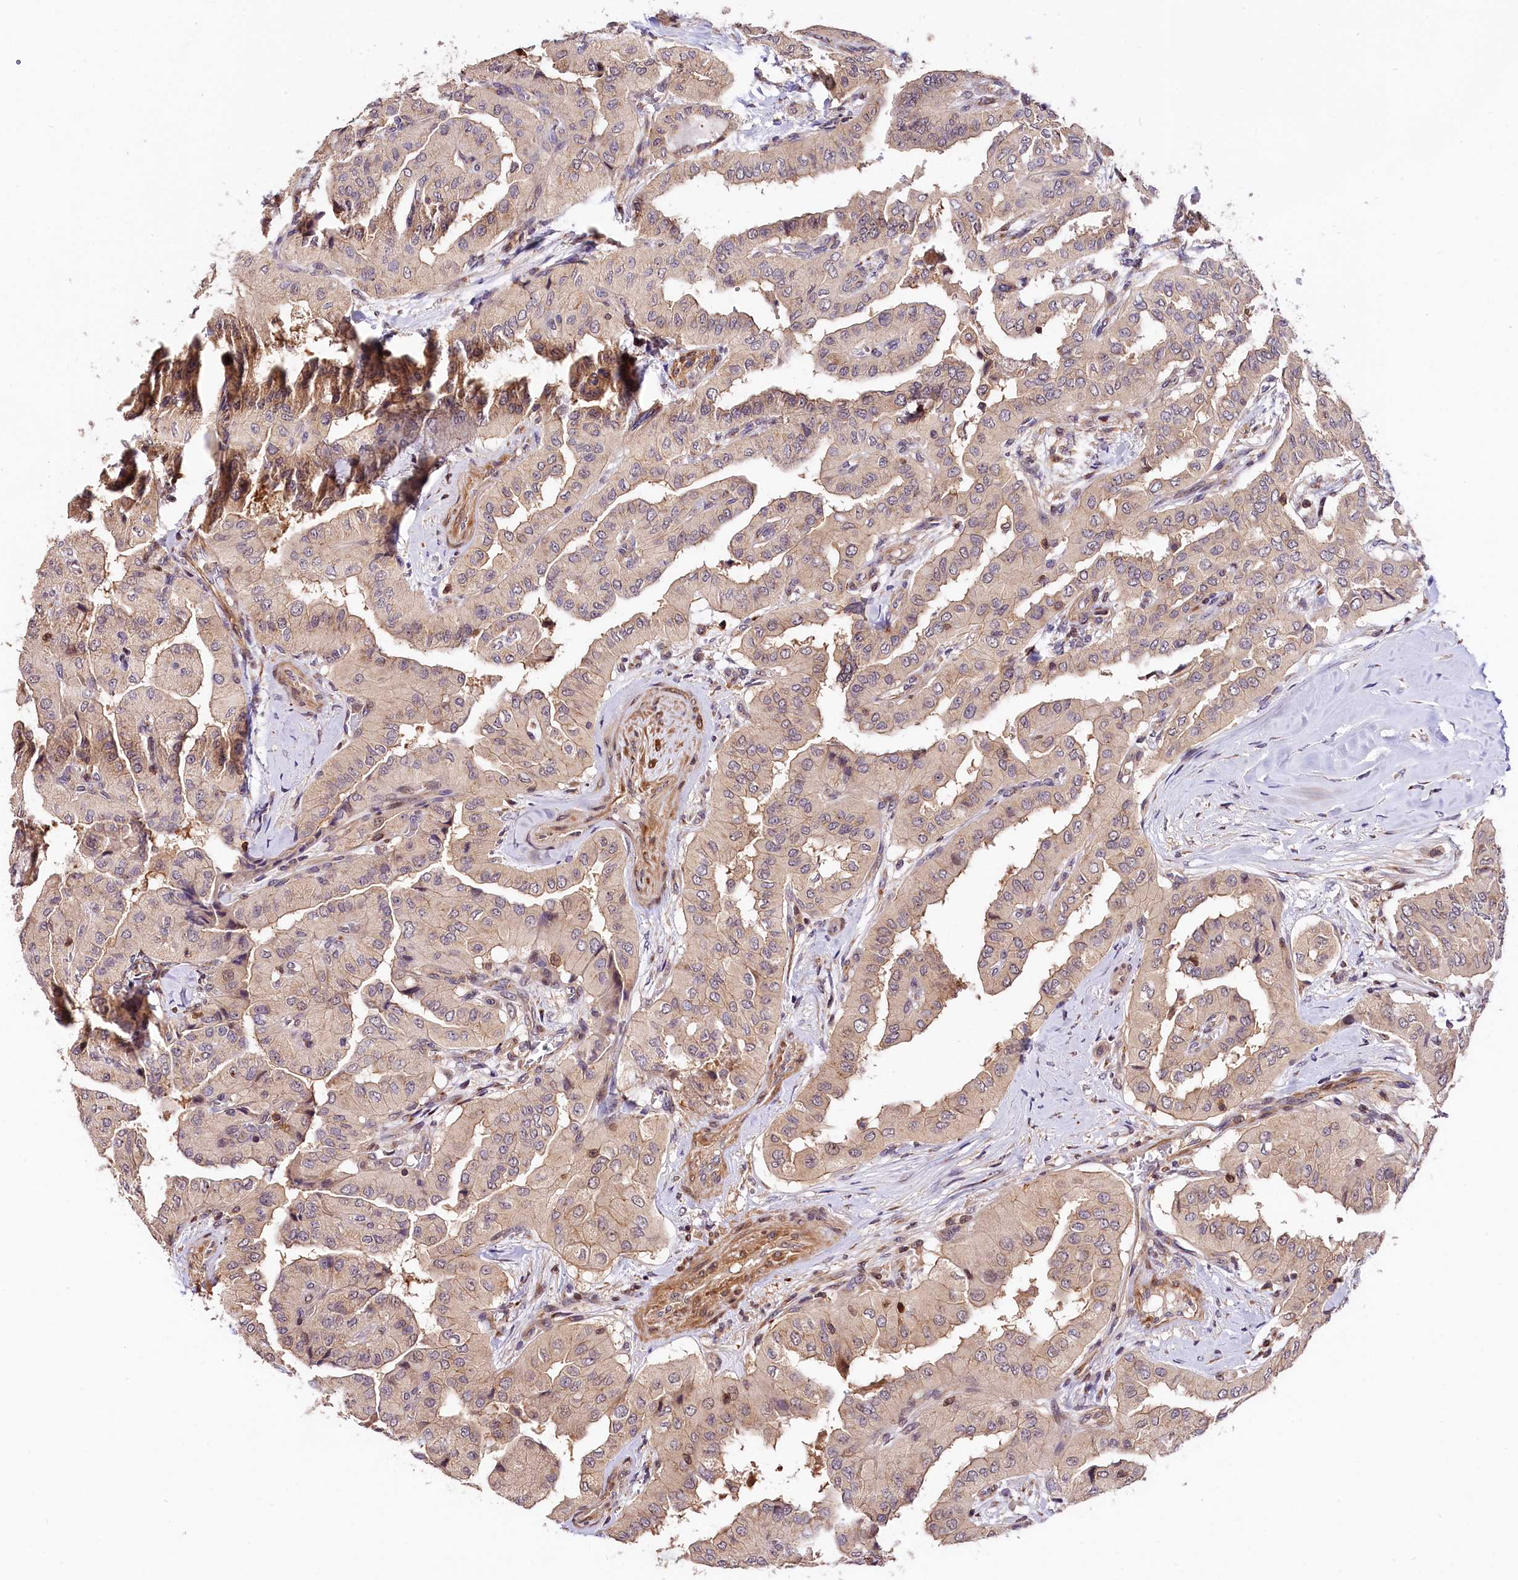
{"staining": {"intensity": "weak", "quantity": "<25%", "location": "cytoplasmic/membranous"}, "tissue": "thyroid cancer", "cell_type": "Tumor cells", "image_type": "cancer", "snomed": [{"axis": "morphology", "description": "Papillary adenocarcinoma, NOS"}, {"axis": "topography", "description": "Thyroid gland"}], "caption": "Tumor cells are negative for brown protein staining in thyroid papillary adenocarcinoma.", "gene": "CHORDC1", "patient": {"sex": "female", "age": 59}}